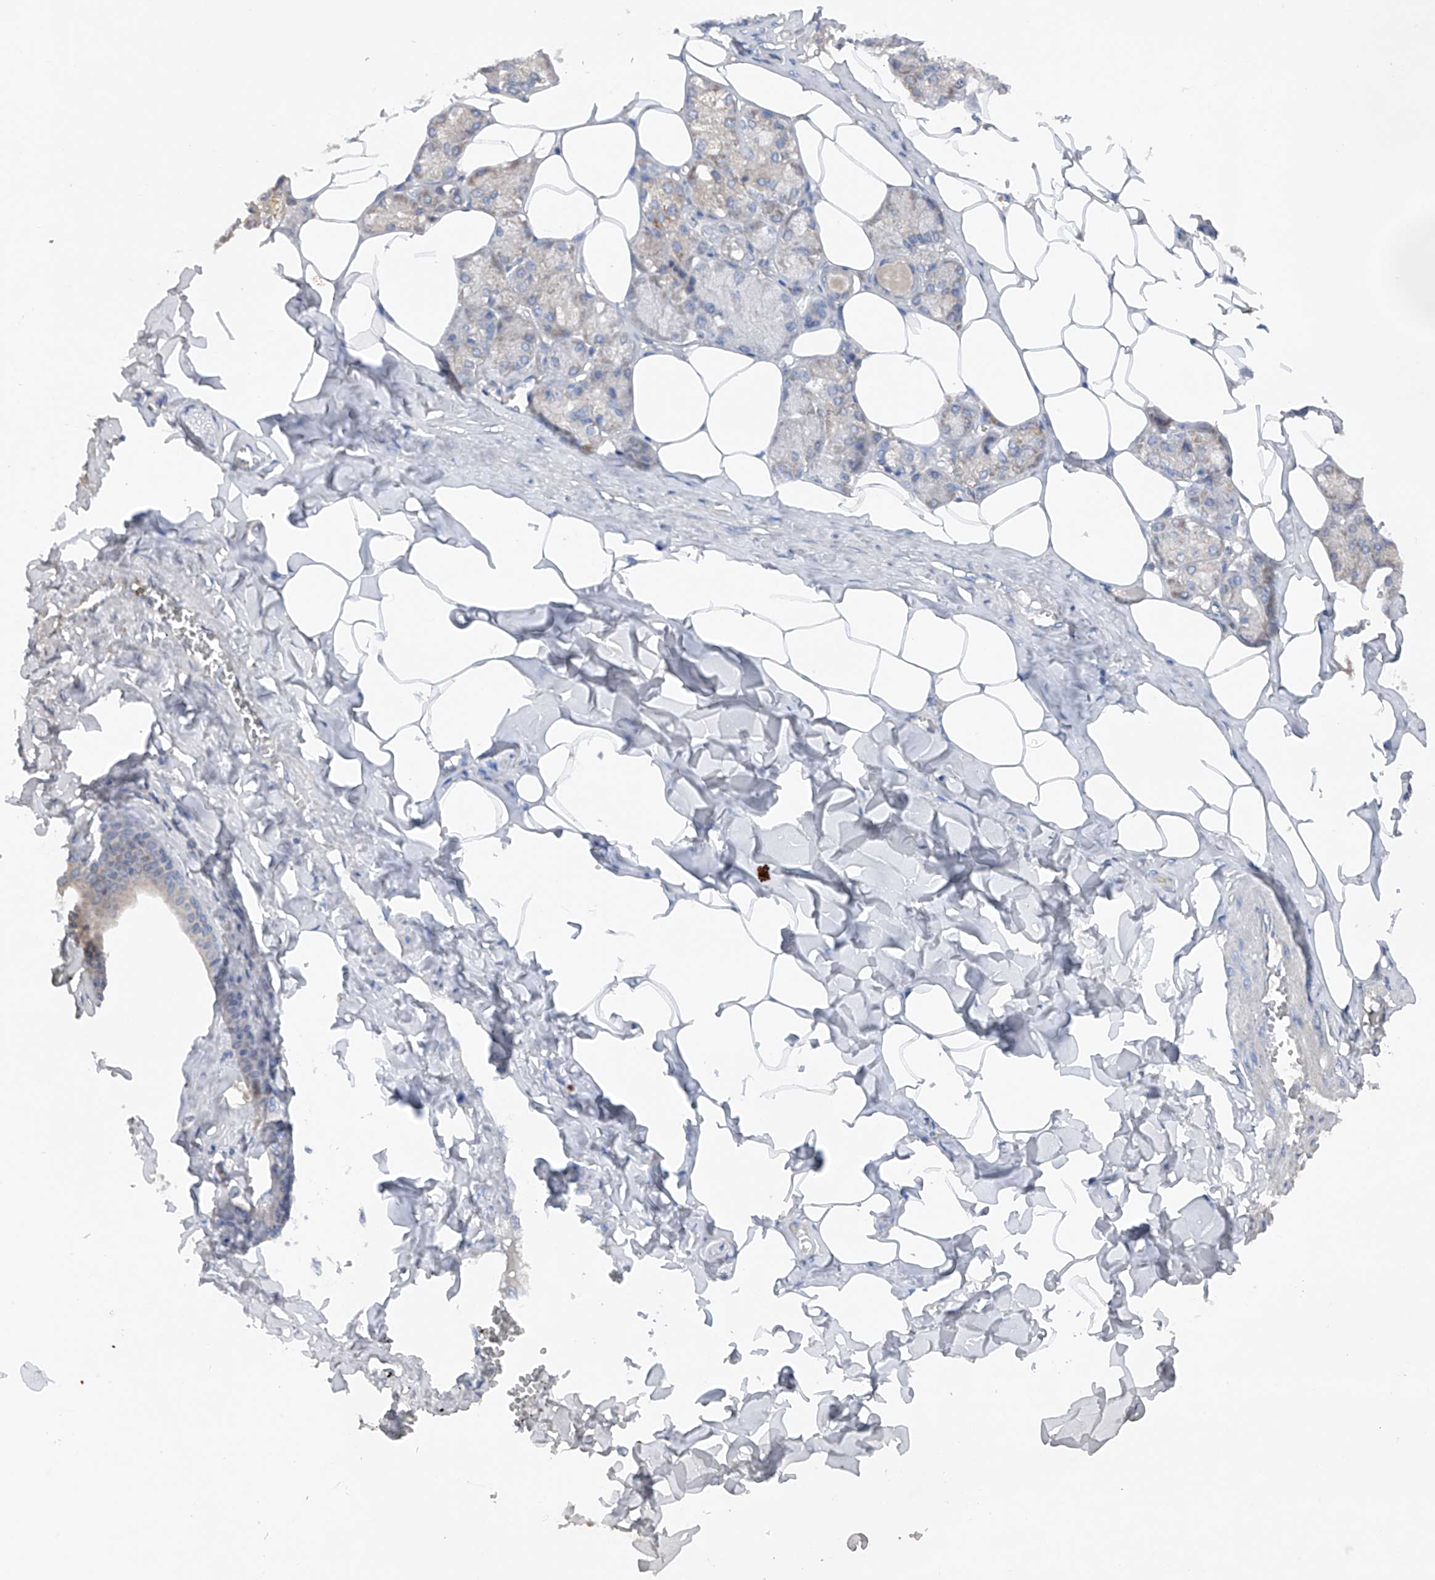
{"staining": {"intensity": "strong", "quantity": "<25%", "location": "cytoplasmic/membranous"}, "tissue": "salivary gland", "cell_type": "Glandular cells", "image_type": "normal", "snomed": [{"axis": "morphology", "description": "Normal tissue, NOS"}, {"axis": "topography", "description": "Salivary gland"}], "caption": "This image exhibits immunohistochemistry (IHC) staining of benign salivary gland, with medium strong cytoplasmic/membranous positivity in approximately <25% of glandular cells.", "gene": "DAD1", "patient": {"sex": "male", "age": 62}}